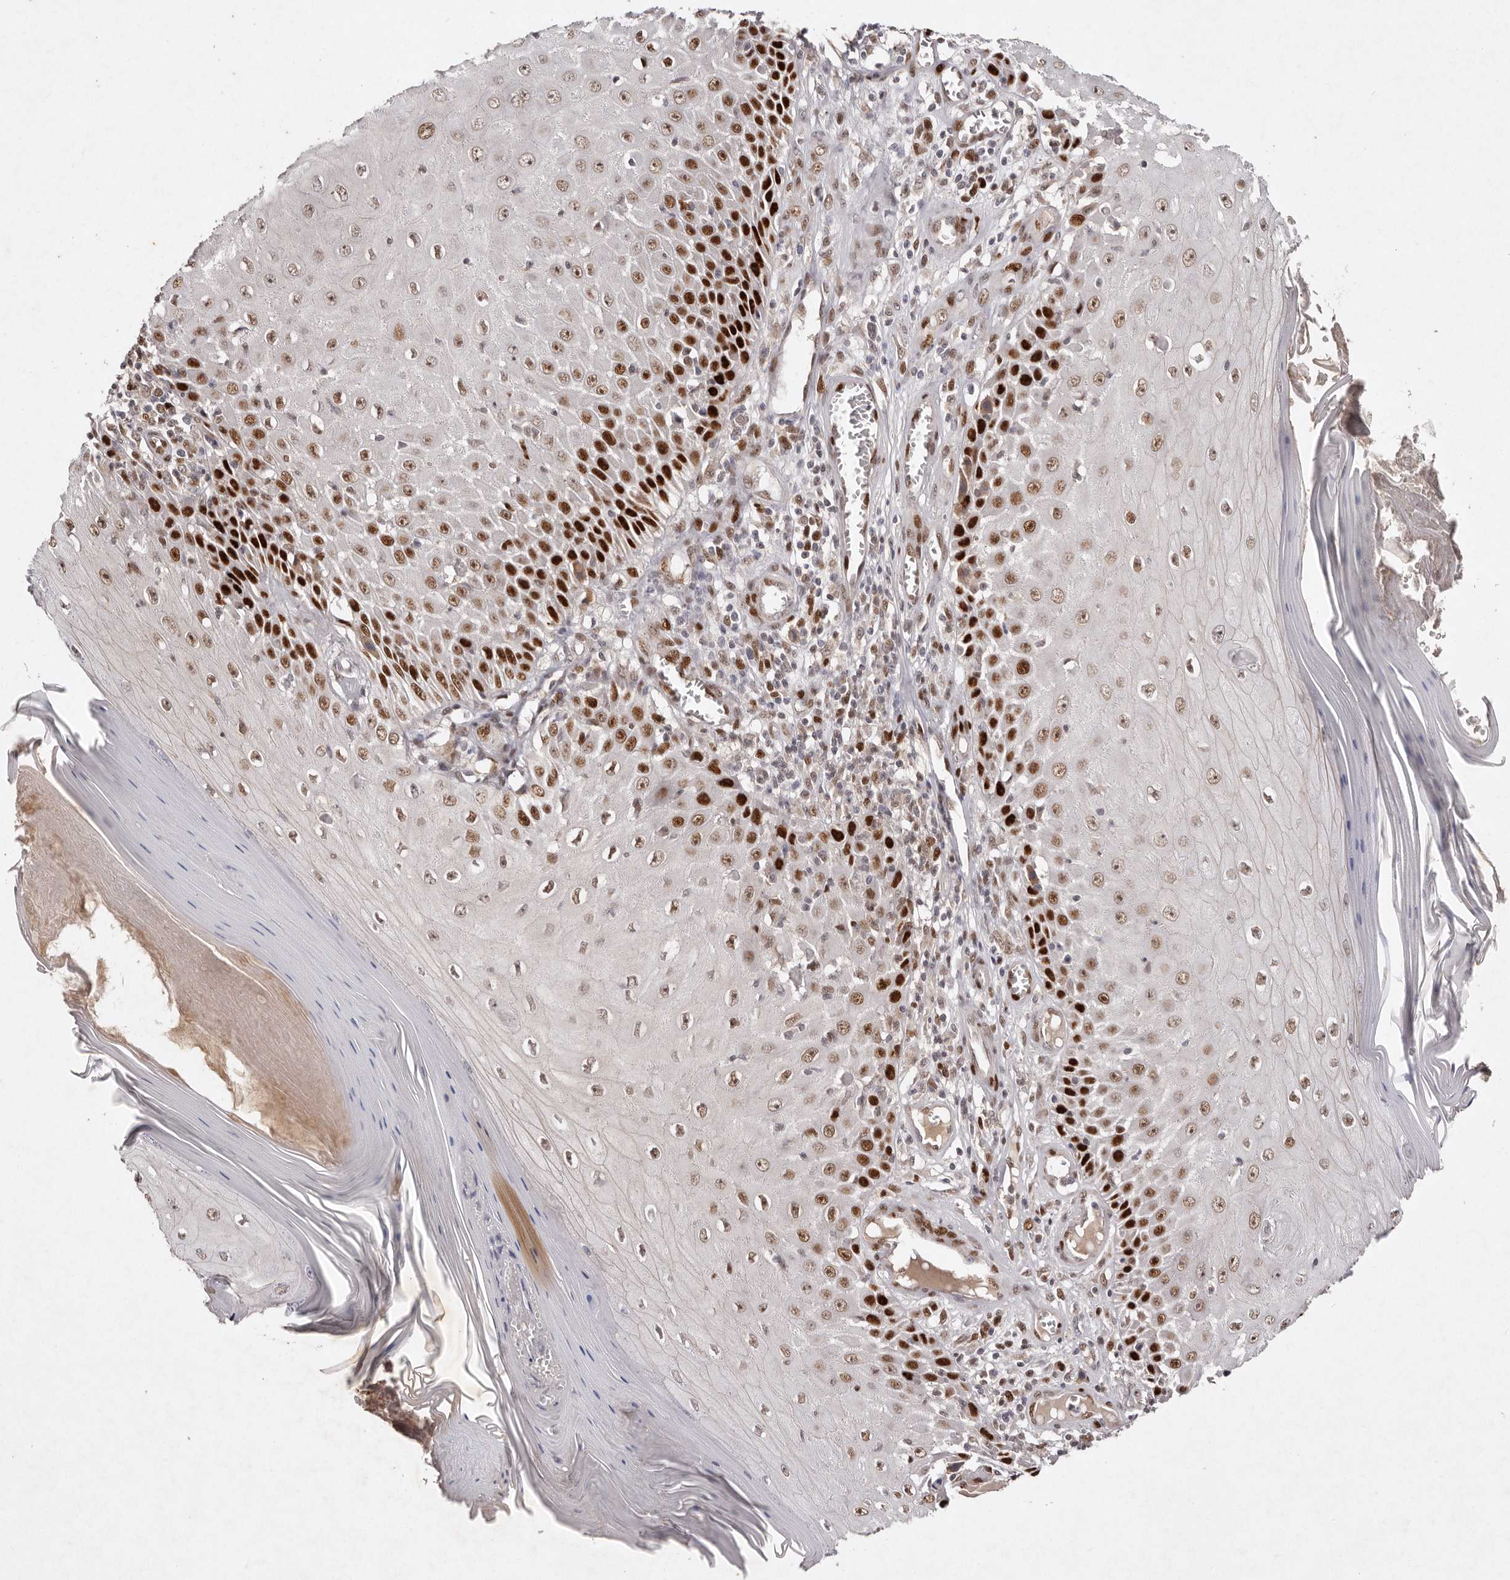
{"staining": {"intensity": "strong", "quantity": "25%-75%", "location": "nuclear"}, "tissue": "skin cancer", "cell_type": "Tumor cells", "image_type": "cancer", "snomed": [{"axis": "morphology", "description": "Squamous cell carcinoma, NOS"}, {"axis": "topography", "description": "Skin"}], "caption": "Brown immunohistochemical staining in squamous cell carcinoma (skin) displays strong nuclear expression in approximately 25%-75% of tumor cells.", "gene": "KLF7", "patient": {"sex": "female", "age": 73}}